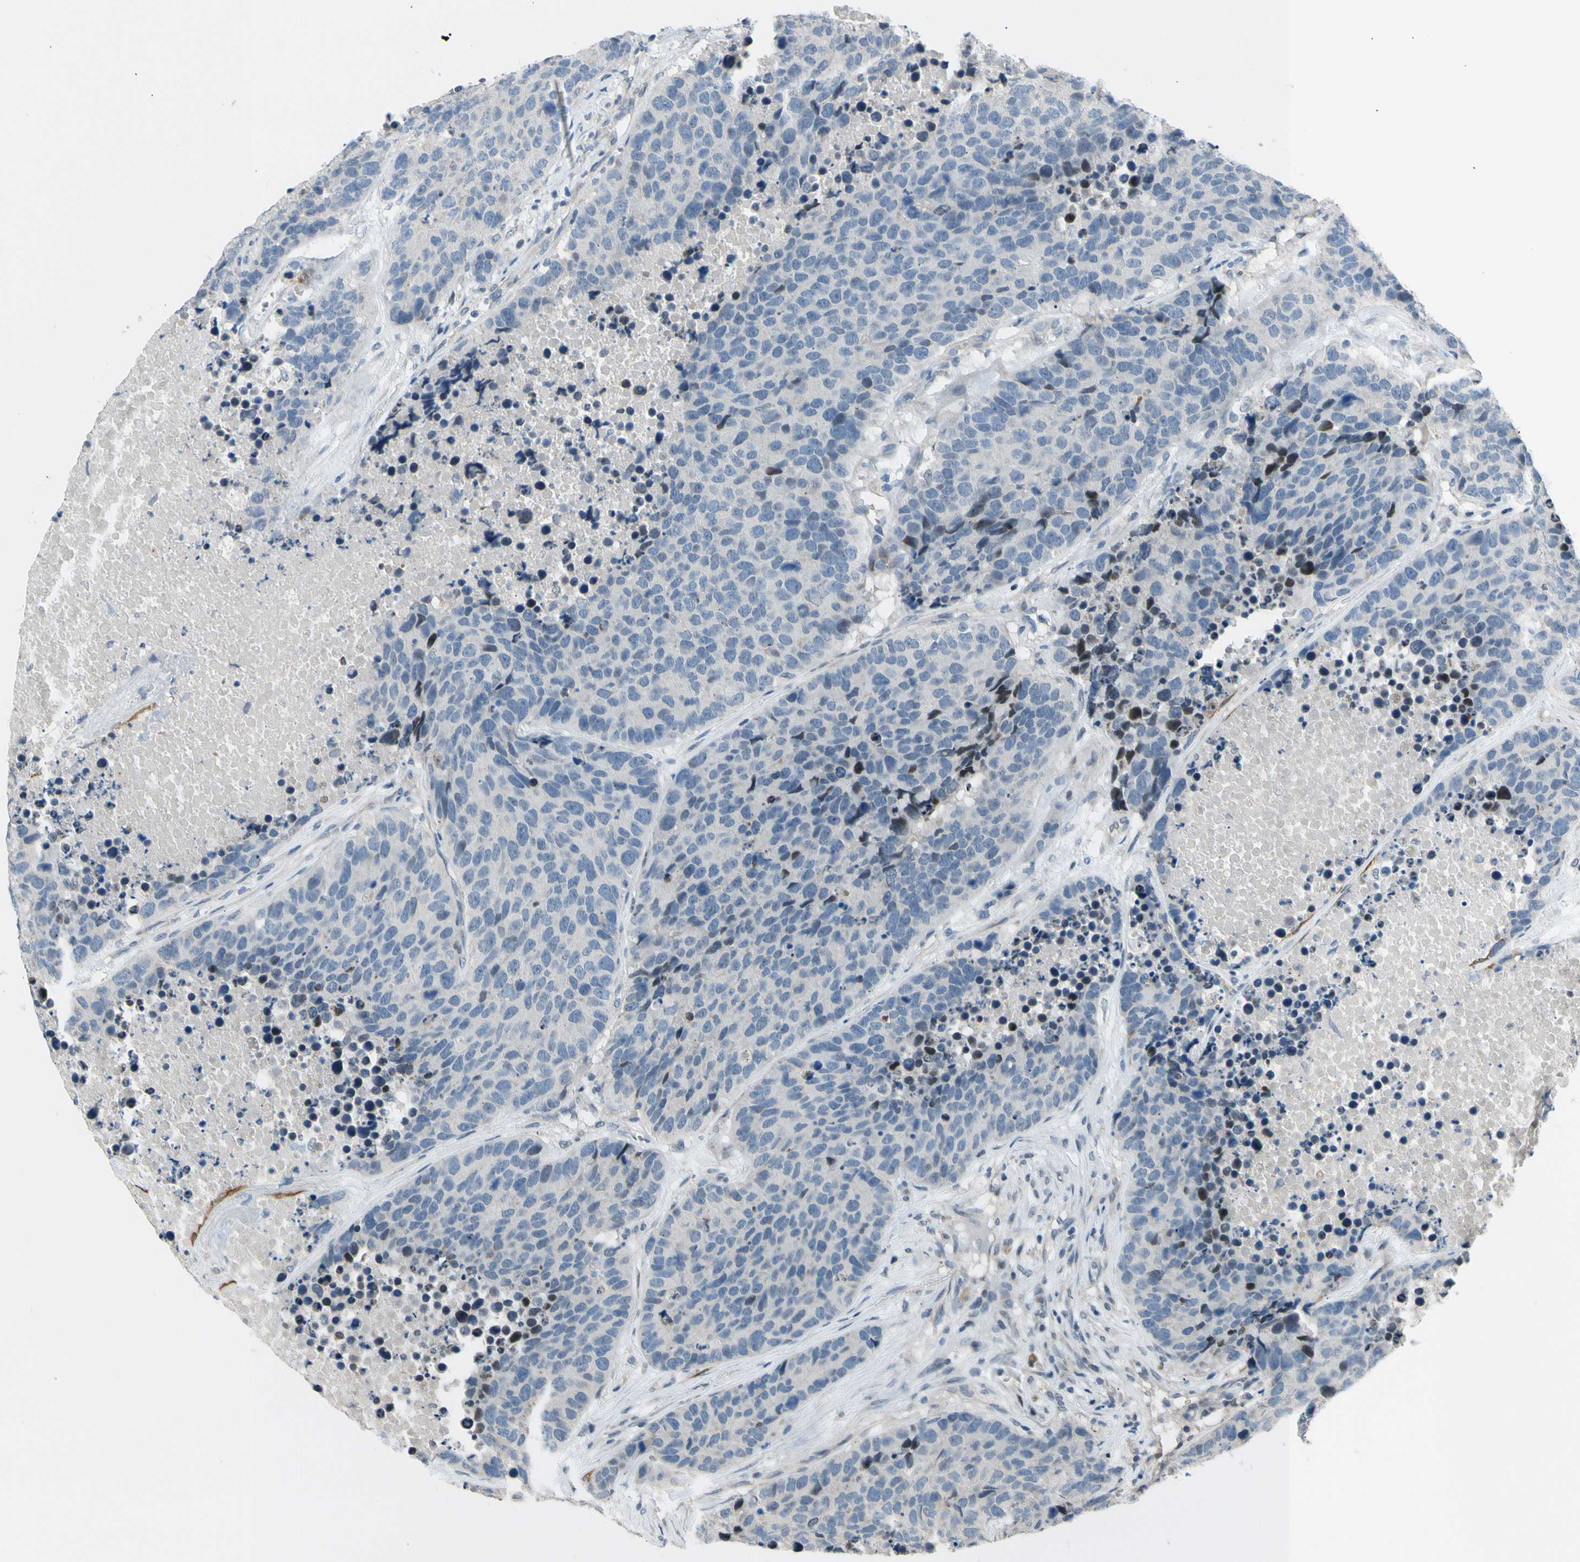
{"staining": {"intensity": "moderate", "quantity": "<25%", "location": "nuclear"}, "tissue": "carcinoid", "cell_type": "Tumor cells", "image_type": "cancer", "snomed": [{"axis": "morphology", "description": "Carcinoid, malignant, NOS"}, {"axis": "topography", "description": "Lung"}], "caption": "The immunohistochemical stain shows moderate nuclear expression in tumor cells of carcinoid (malignant) tissue.", "gene": "ZNF184", "patient": {"sex": "male", "age": 60}}